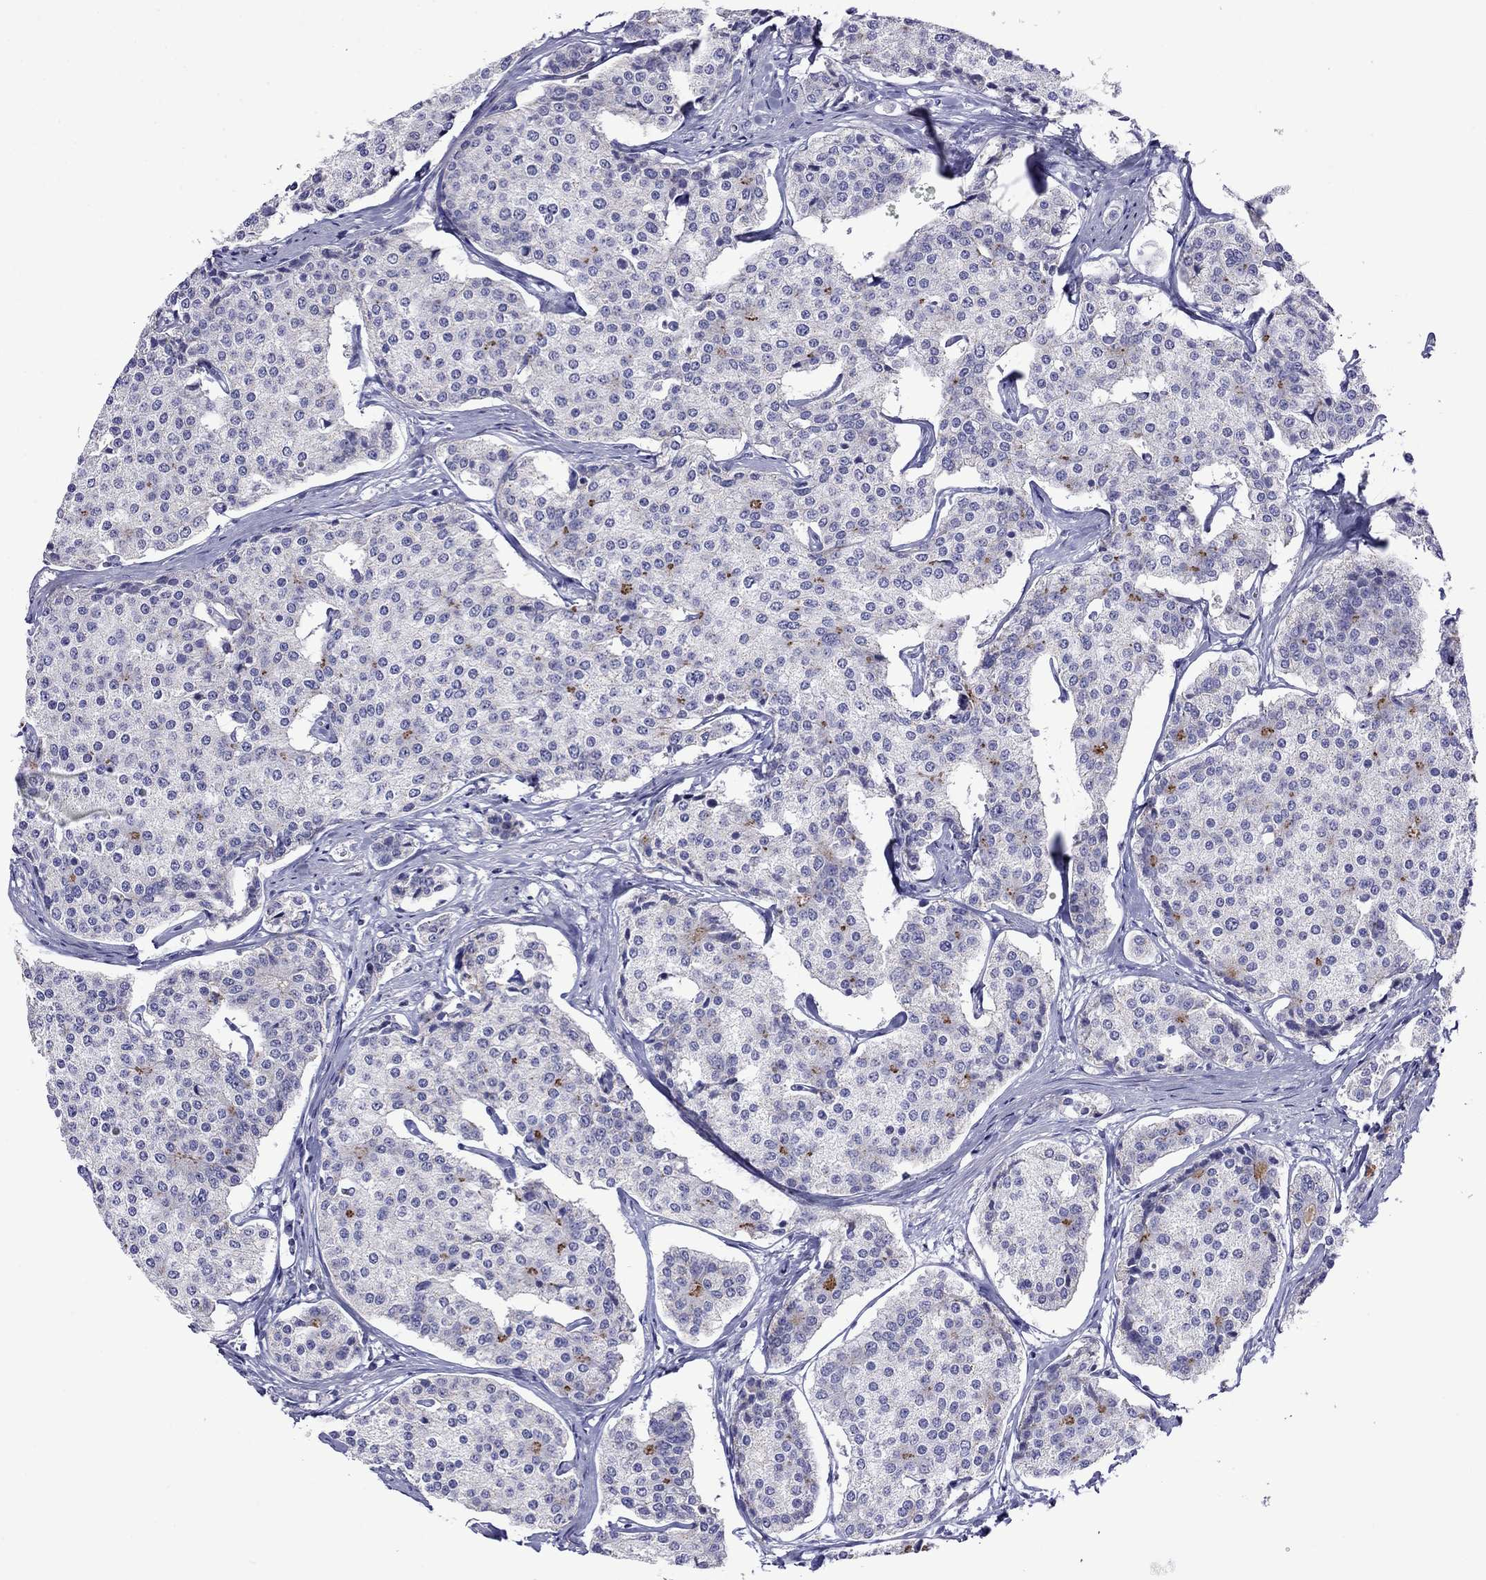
{"staining": {"intensity": "negative", "quantity": "none", "location": "none"}, "tissue": "carcinoid", "cell_type": "Tumor cells", "image_type": "cancer", "snomed": [{"axis": "morphology", "description": "Carcinoid, malignant, NOS"}, {"axis": "topography", "description": "Small intestine"}], "caption": "Immunohistochemistry (IHC) of malignant carcinoid demonstrates no expression in tumor cells.", "gene": "MPZ", "patient": {"sex": "female", "age": 65}}